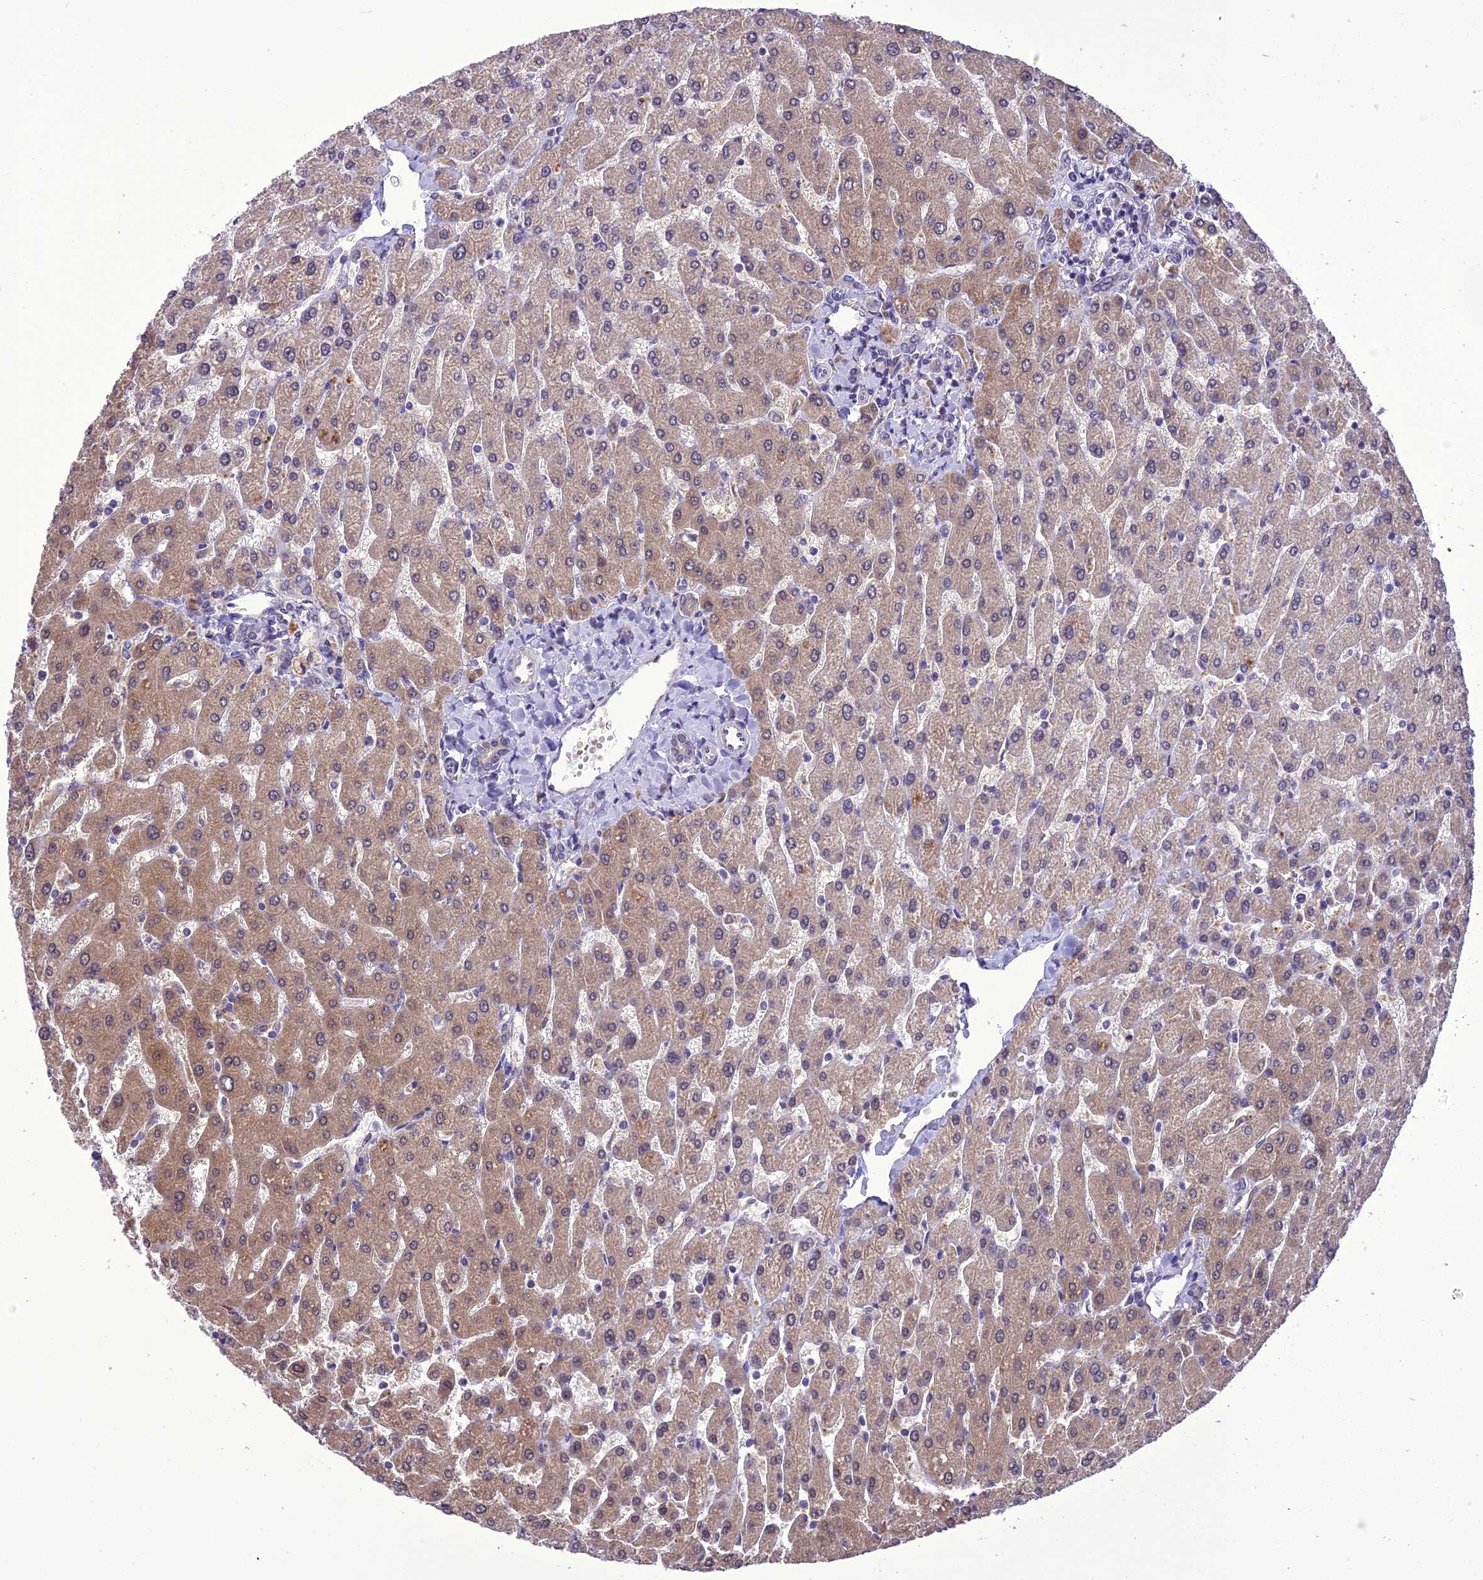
{"staining": {"intensity": "negative", "quantity": "none", "location": "none"}, "tissue": "liver", "cell_type": "Cholangiocytes", "image_type": "normal", "snomed": [{"axis": "morphology", "description": "Normal tissue, NOS"}, {"axis": "topography", "description": "Liver"}], "caption": "A histopathology image of liver stained for a protein demonstrates no brown staining in cholangiocytes. (DAB immunohistochemistry, high magnification).", "gene": "BORCS6", "patient": {"sex": "male", "age": 55}}